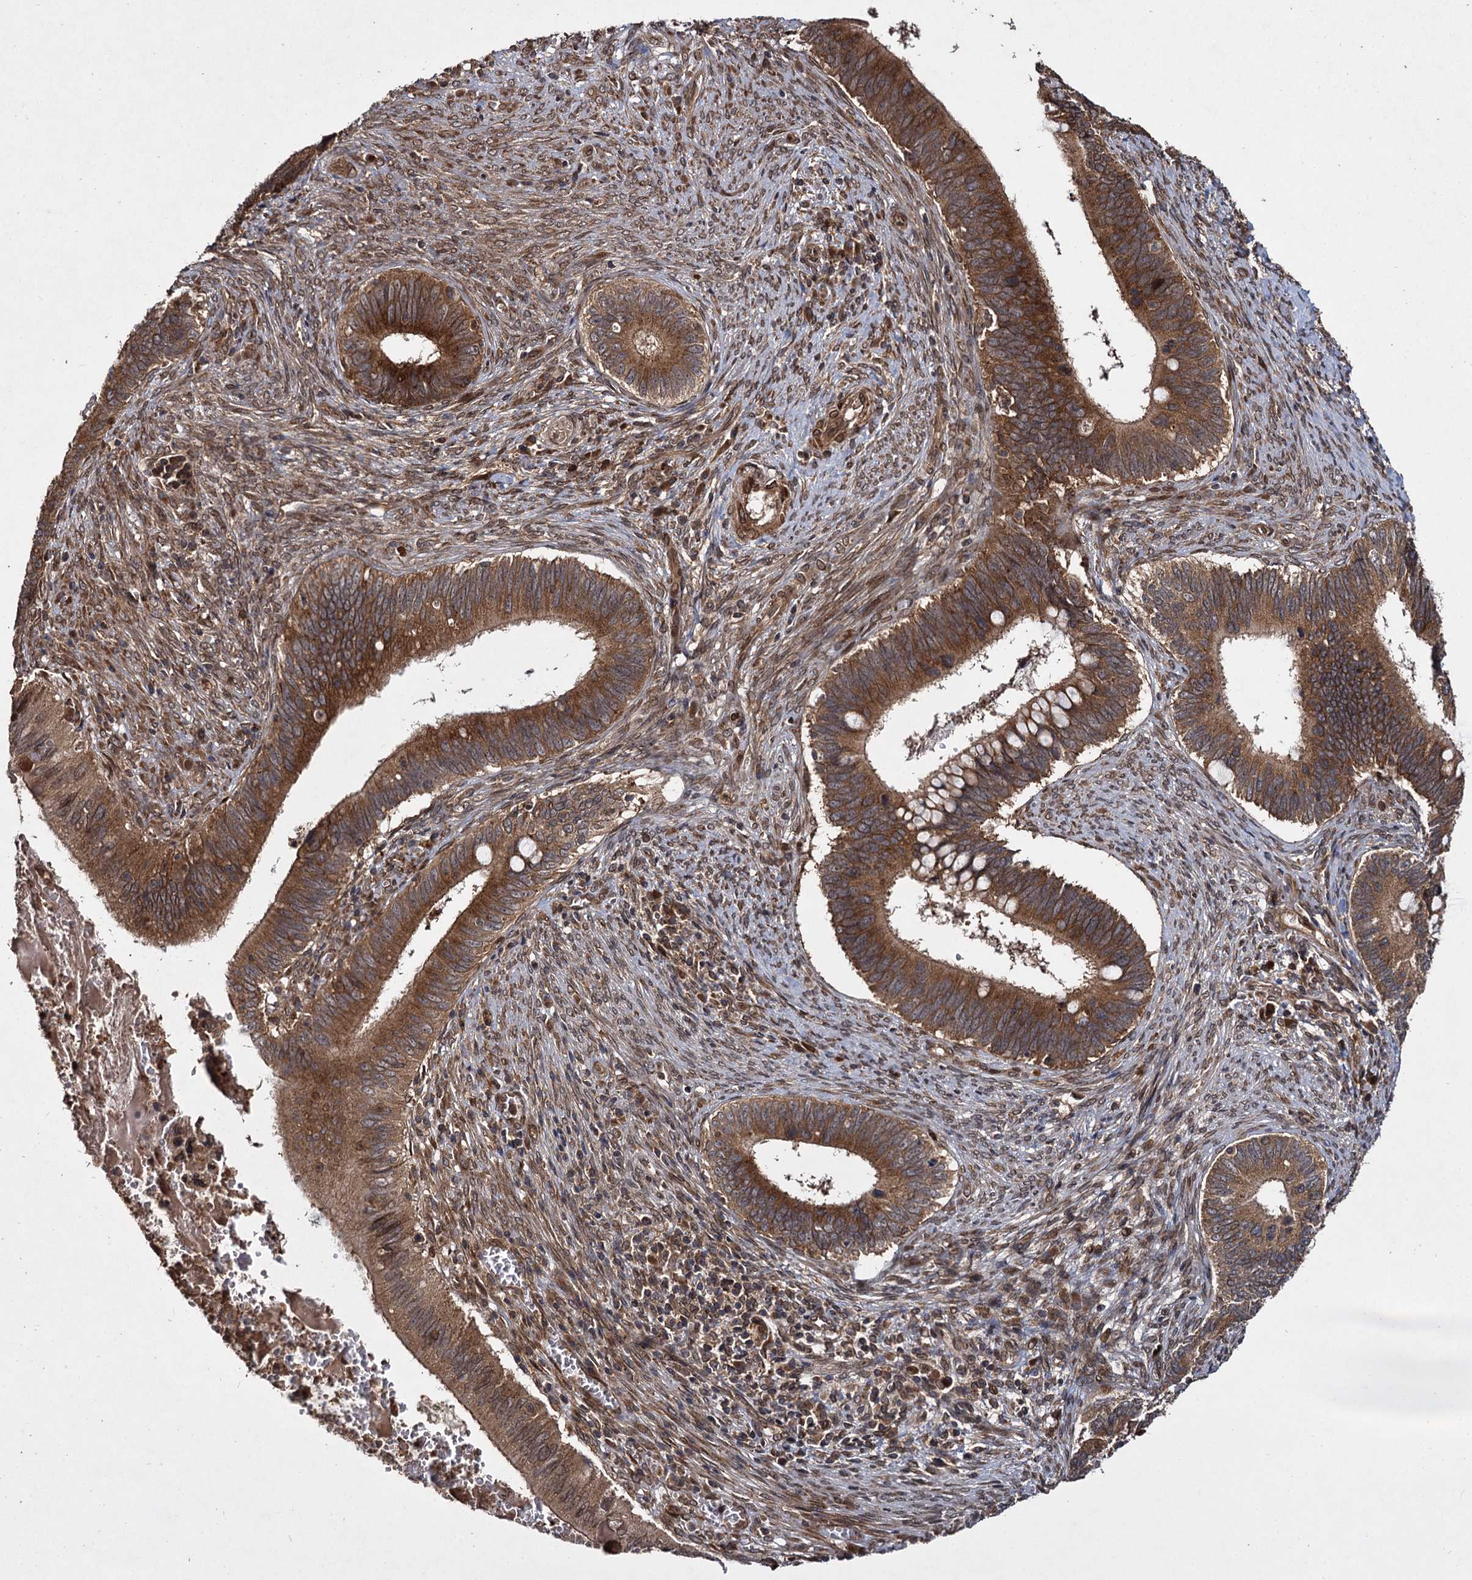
{"staining": {"intensity": "strong", "quantity": ">75%", "location": "cytoplasmic/membranous"}, "tissue": "cervical cancer", "cell_type": "Tumor cells", "image_type": "cancer", "snomed": [{"axis": "morphology", "description": "Adenocarcinoma, NOS"}, {"axis": "topography", "description": "Cervix"}], "caption": "Adenocarcinoma (cervical) stained for a protein (brown) exhibits strong cytoplasmic/membranous positive staining in about >75% of tumor cells.", "gene": "DCP1B", "patient": {"sex": "female", "age": 42}}